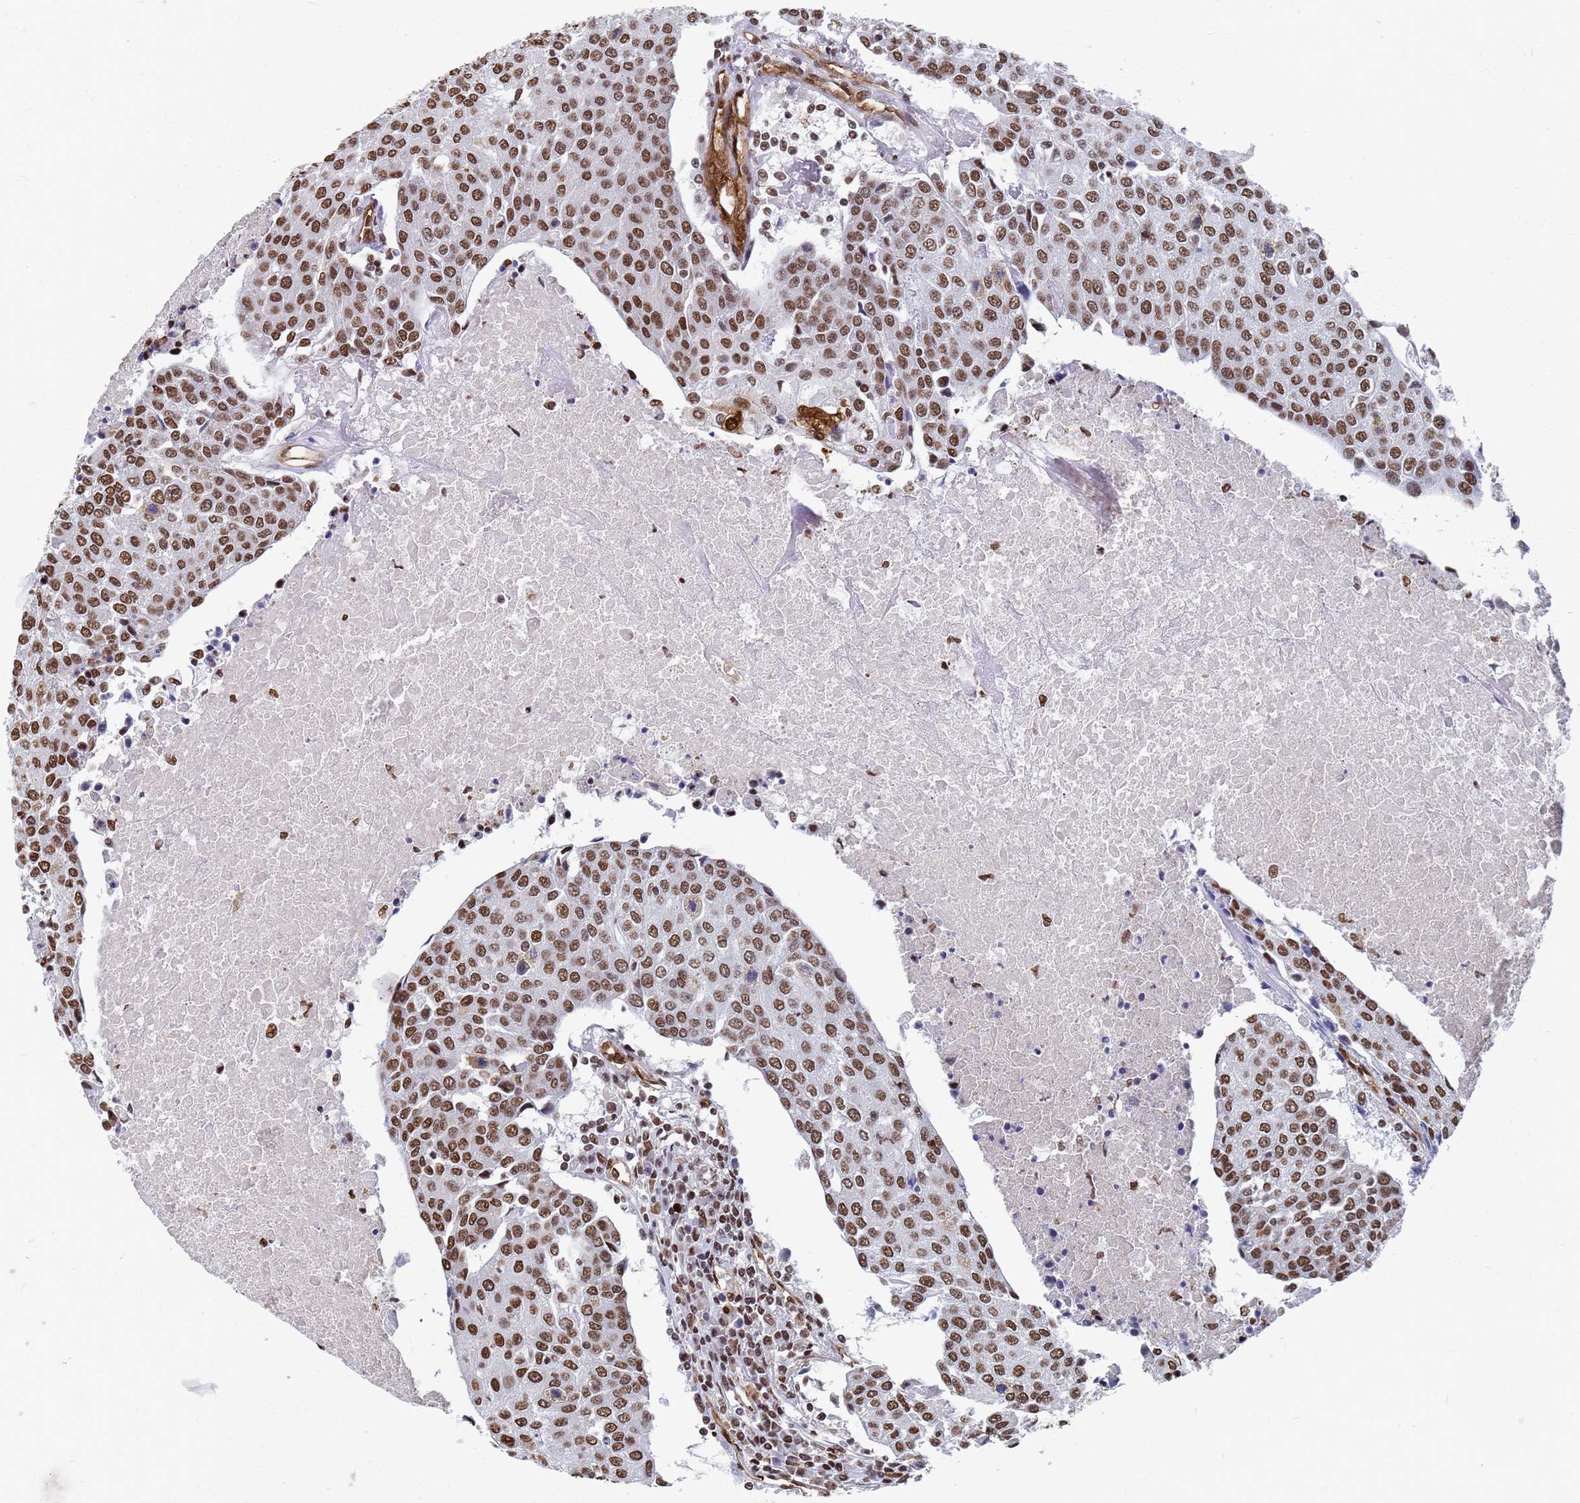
{"staining": {"intensity": "moderate", "quantity": ">75%", "location": "nuclear"}, "tissue": "urothelial cancer", "cell_type": "Tumor cells", "image_type": "cancer", "snomed": [{"axis": "morphology", "description": "Urothelial carcinoma, High grade"}, {"axis": "topography", "description": "Urinary bladder"}], "caption": "Moderate nuclear positivity is appreciated in approximately >75% of tumor cells in urothelial cancer.", "gene": "RAVER2", "patient": {"sex": "female", "age": 85}}